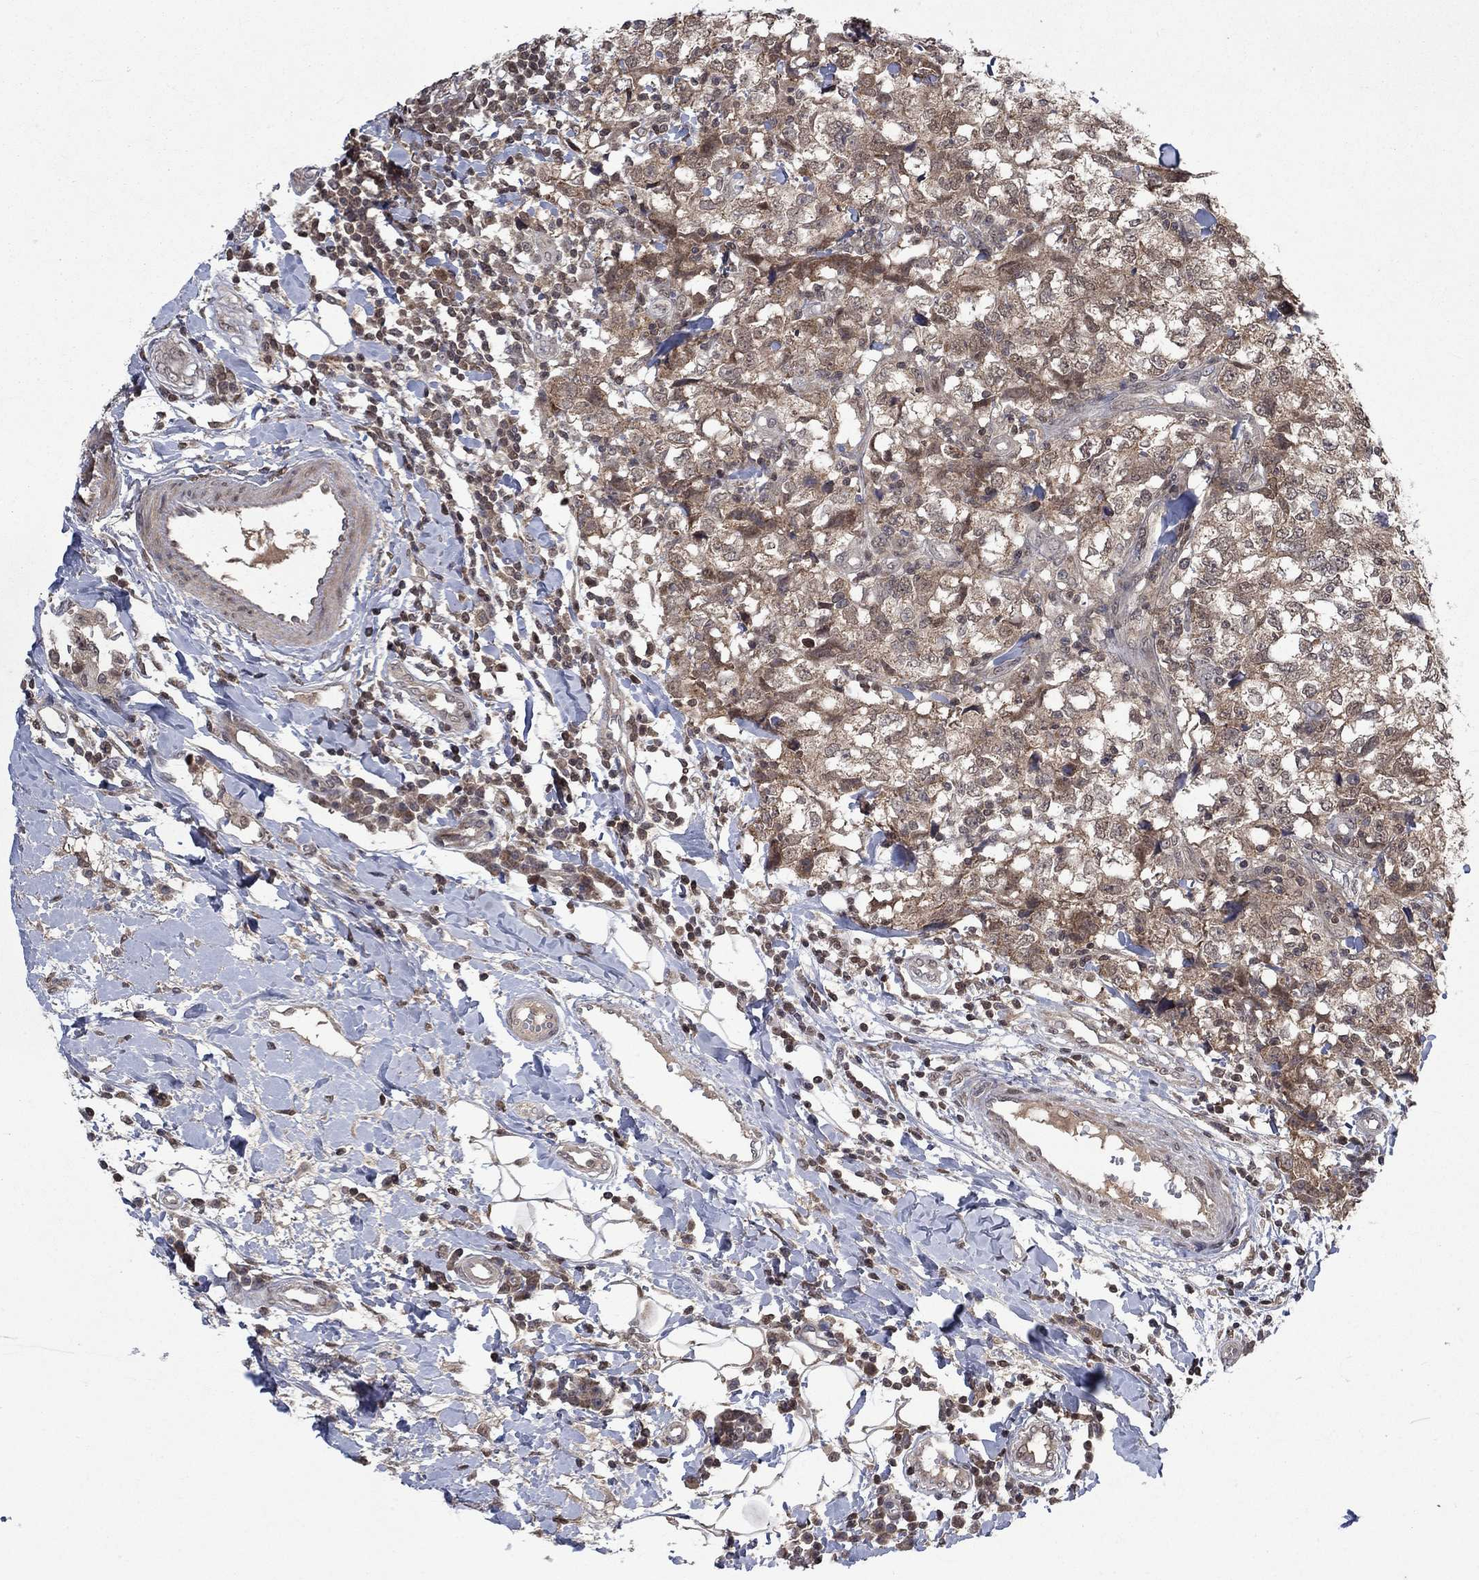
{"staining": {"intensity": "moderate", "quantity": "25%-75%", "location": "cytoplasmic/membranous"}, "tissue": "breast cancer", "cell_type": "Tumor cells", "image_type": "cancer", "snomed": [{"axis": "morphology", "description": "Duct carcinoma"}, {"axis": "topography", "description": "Breast"}], "caption": "A photomicrograph of breast cancer (intraductal carcinoma) stained for a protein shows moderate cytoplasmic/membranous brown staining in tumor cells.", "gene": "IAH1", "patient": {"sex": "female", "age": 30}}